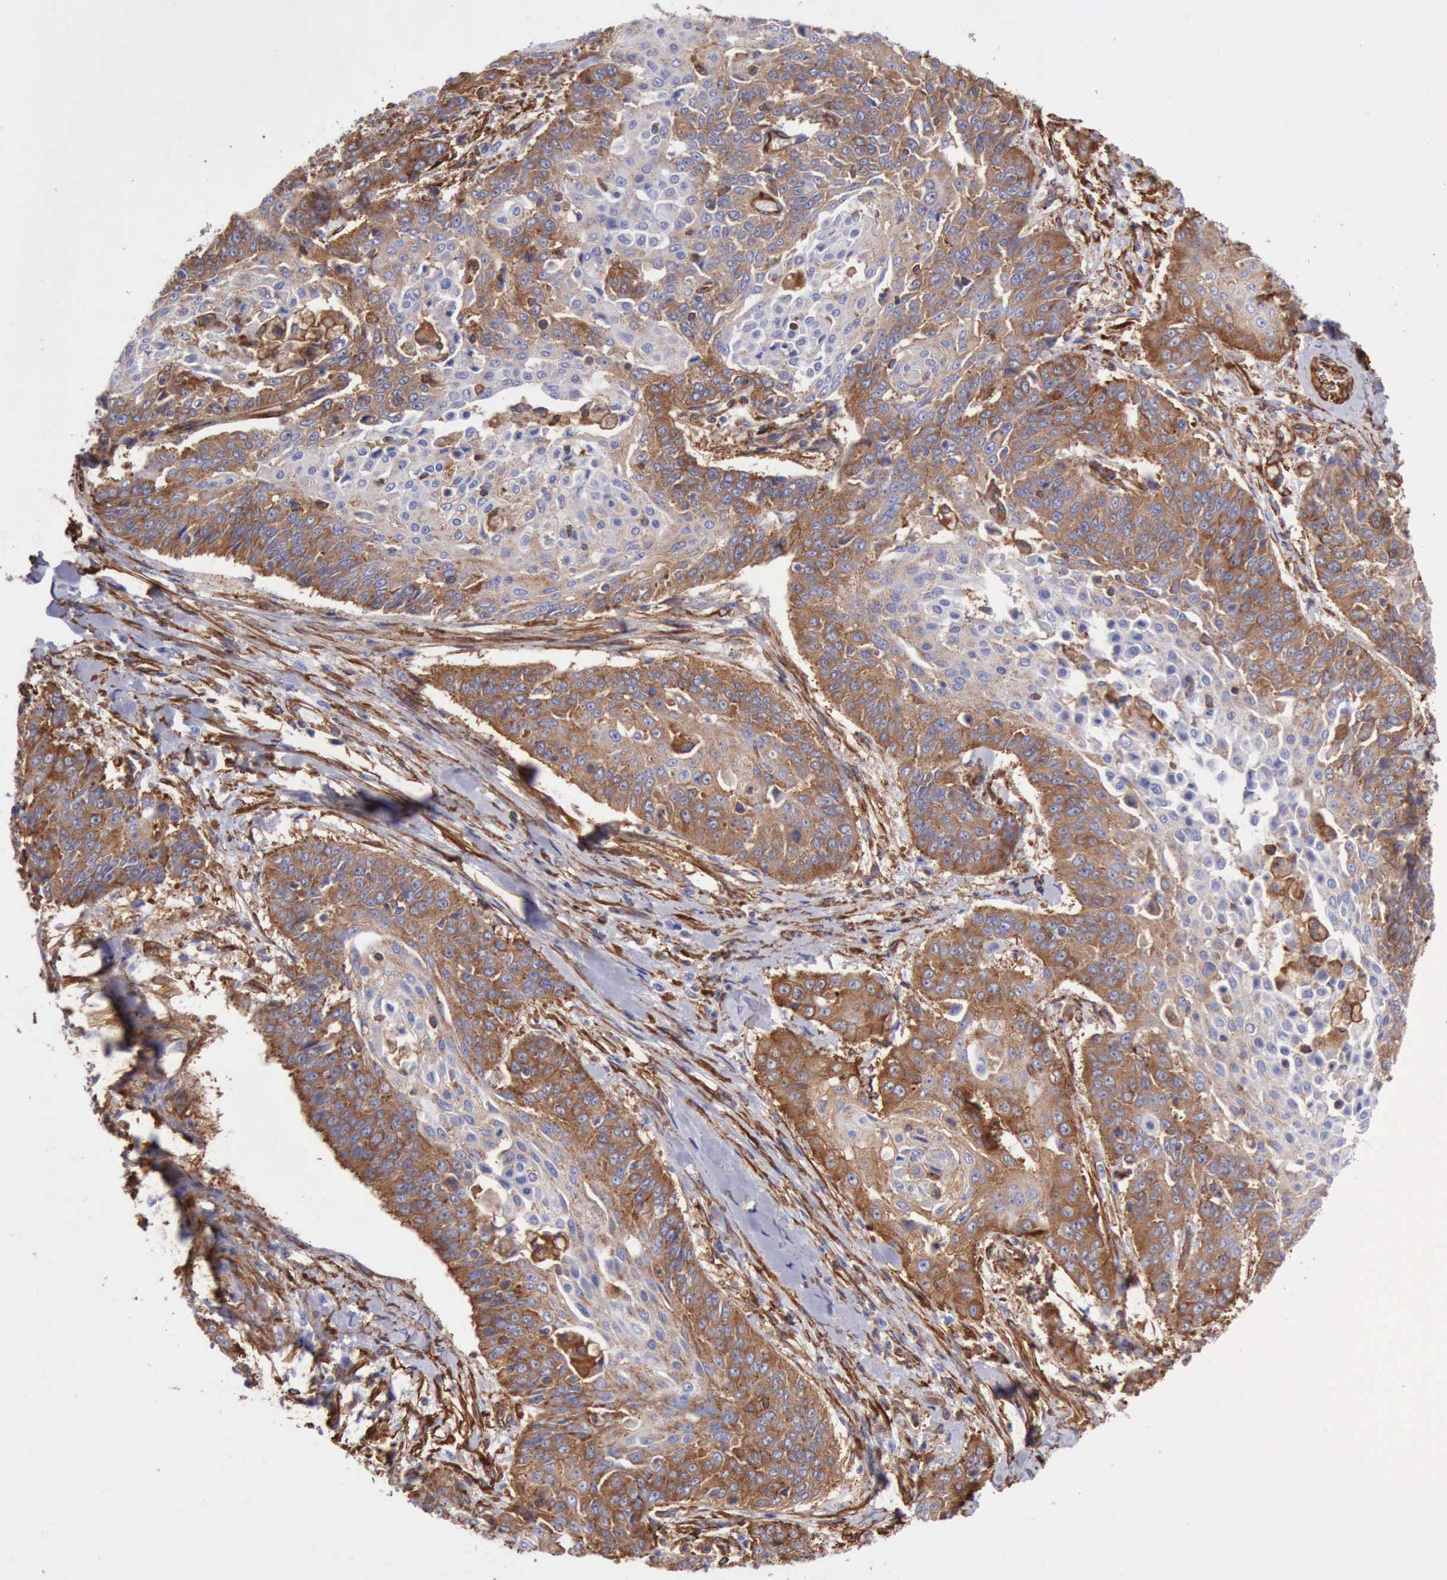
{"staining": {"intensity": "moderate", "quantity": "25%-75%", "location": "cytoplasmic/membranous"}, "tissue": "cervical cancer", "cell_type": "Tumor cells", "image_type": "cancer", "snomed": [{"axis": "morphology", "description": "Squamous cell carcinoma, NOS"}, {"axis": "topography", "description": "Cervix"}], "caption": "The photomicrograph exhibits immunohistochemical staining of cervical cancer. There is moderate cytoplasmic/membranous positivity is identified in about 25%-75% of tumor cells.", "gene": "FLNA", "patient": {"sex": "female", "age": 64}}